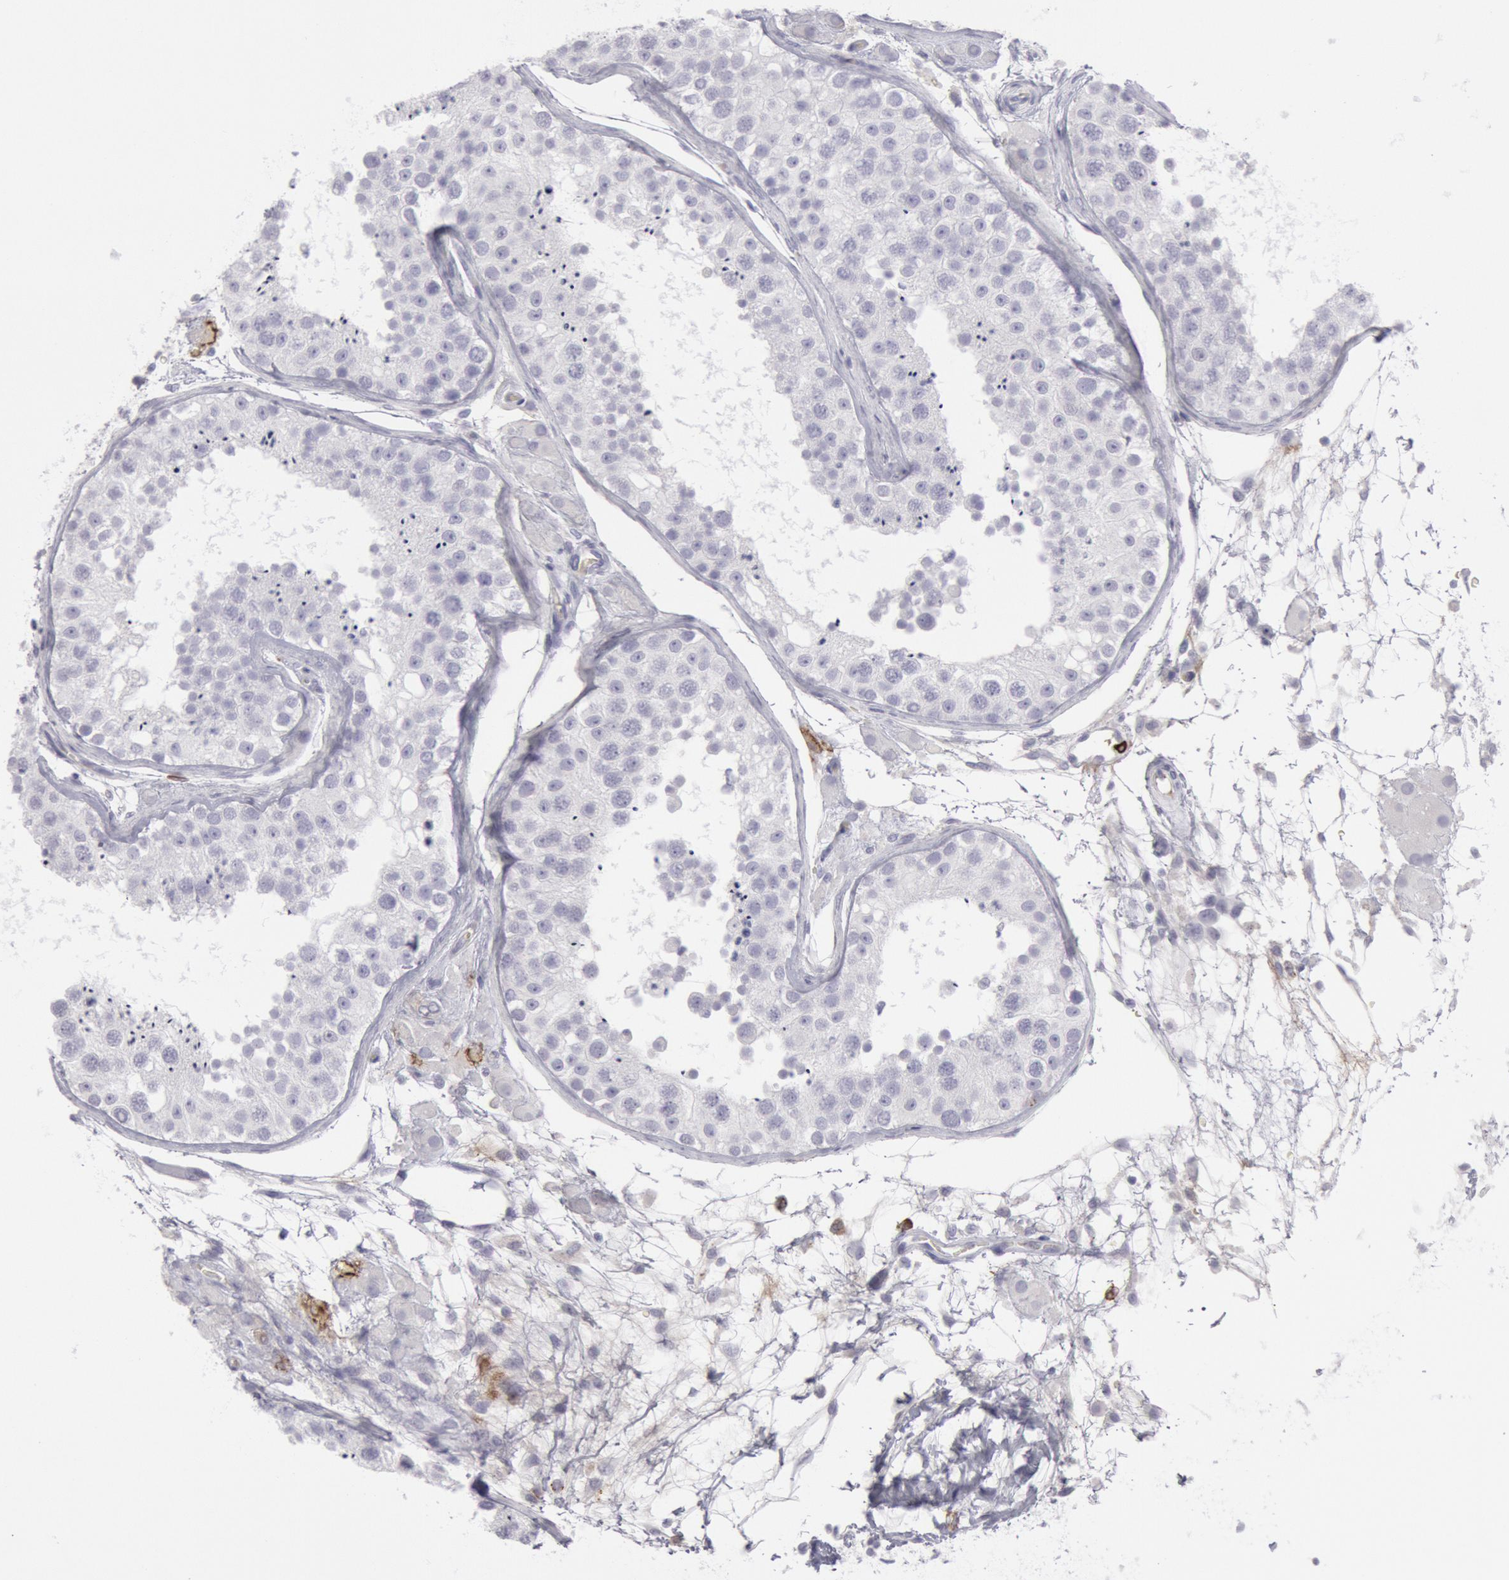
{"staining": {"intensity": "negative", "quantity": "none", "location": "none"}, "tissue": "testis", "cell_type": "Cells in seminiferous ducts", "image_type": "normal", "snomed": [{"axis": "morphology", "description": "Normal tissue, NOS"}, {"axis": "topography", "description": "Testis"}], "caption": "Cells in seminiferous ducts are negative for brown protein staining in unremarkable testis. The staining was performed using DAB (3,3'-diaminobenzidine) to visualize the protein expression in brown, while the nuclei were stained in blue with hematoxylin (Magnification: 20x).", "gene": "FCN1", "patient": {"sex": "male", "age": 26}}